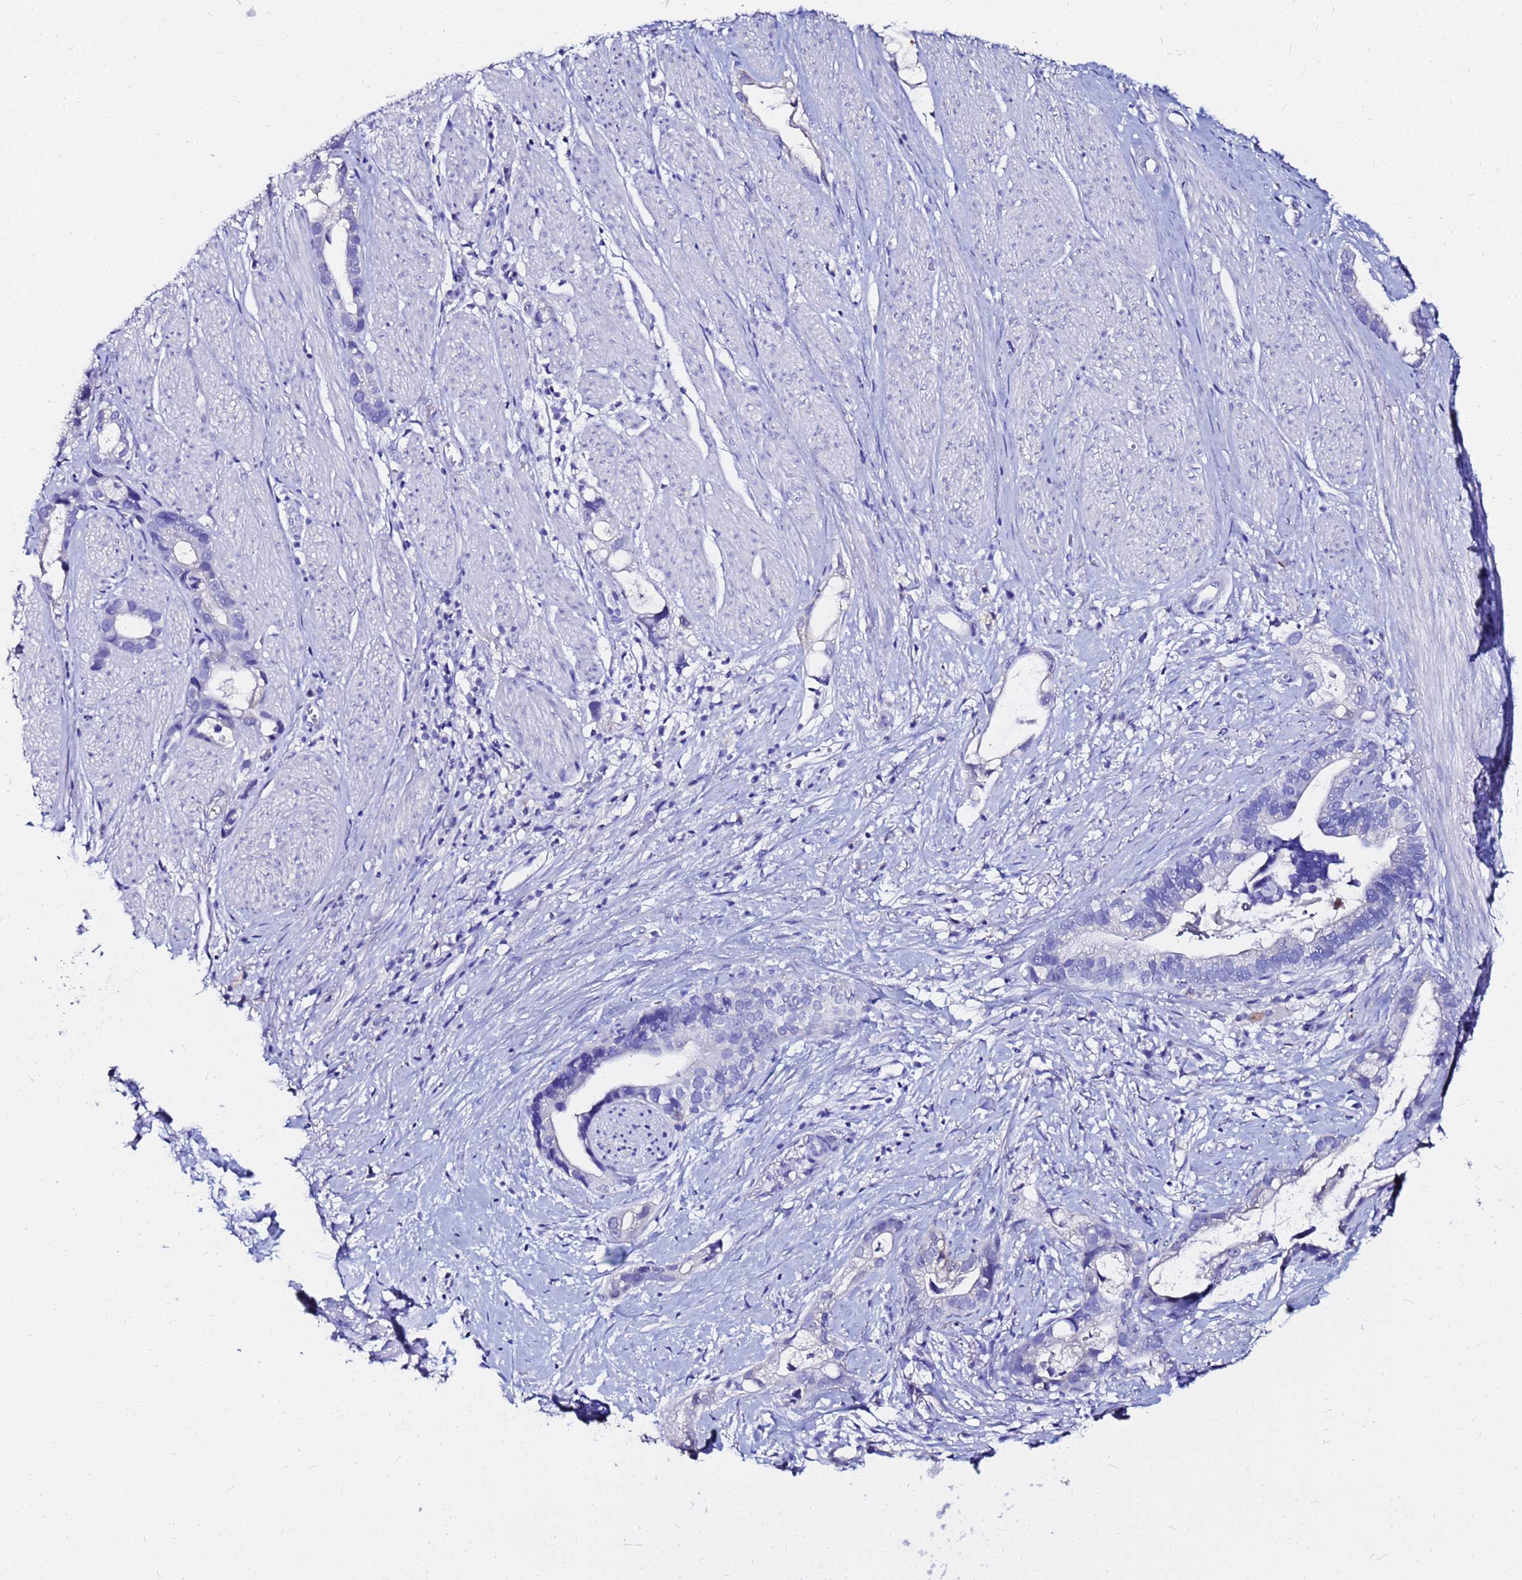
{"staining": {"intensity": "negative", "quantity": "none", "location": "none"}, "tissue": "stomach cancer", "cell_type": "Tumor cells", "image_type": "cancer", "snomed": [{"axis": "morphology", "description": "Adenocarcinoma, NOS"}, {"axis": "topography", "description": "Stomach"}], "caption": "Stomach cancer was stained to show a protein in brown. There is no significant staining in tumor cells.", "gene": "PPP1R14C", "patient": {"sex": "male", "age": 55}}